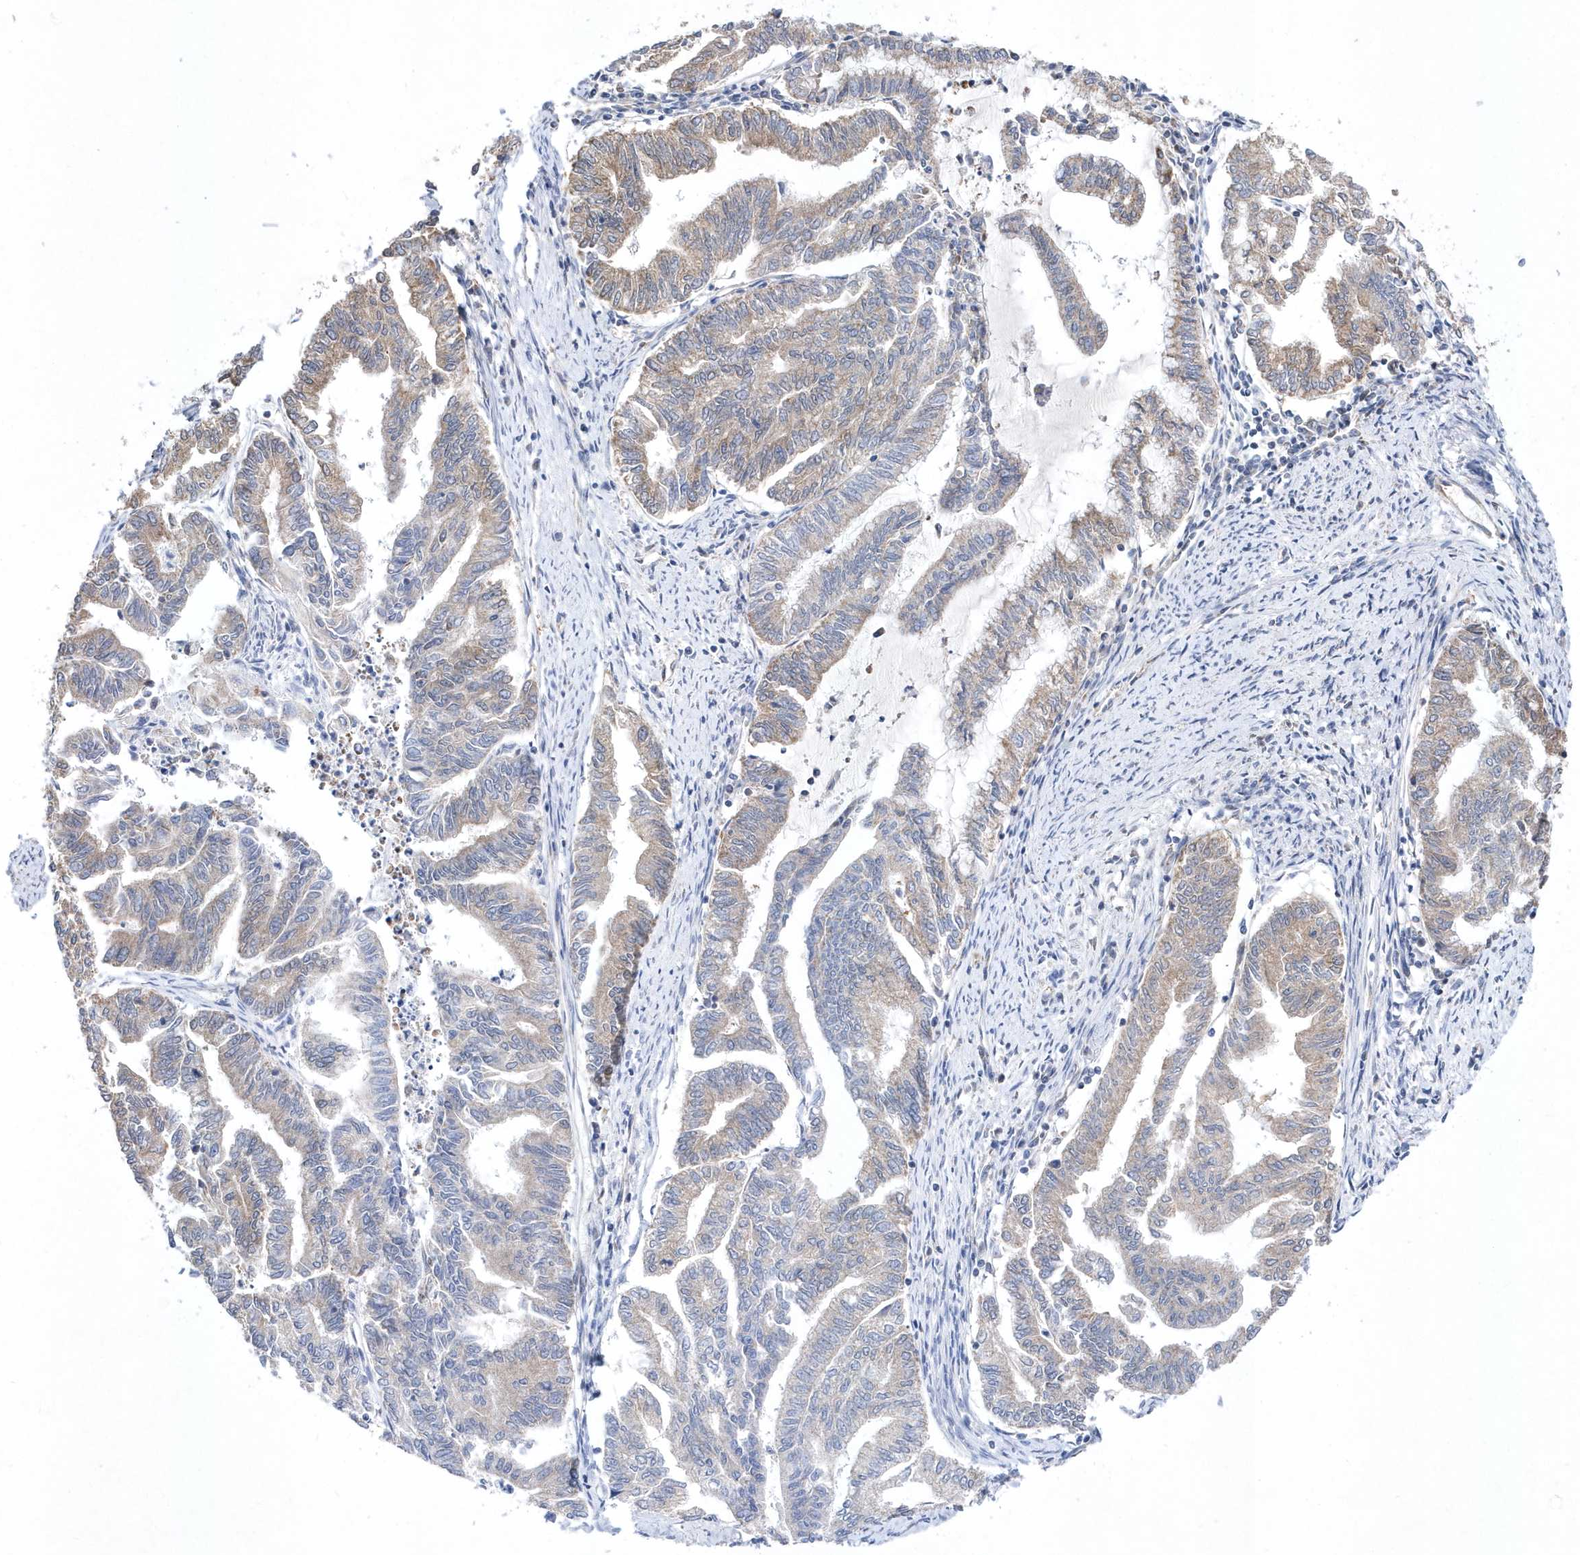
{"staining": {"intensity": "weak", "quantity": "25%-75%", "location": "cytoplasmic/membranous"}, "tissue": "endometrial cancer", "cell_type": "Tumor cells", "image_type": "cancer", "snomed": [{"axis": "morphology", "description": "Adenocarcinoma, NOS"}, {"axis": "topography", "description": "Endometrium"}], "caption": "Endometrial adenocarcinoma stained for a protein (brown) demonstrates weak cytoplasmic/membranous positive positivity in approximately 25%-75% of tumor cells.", "gene": "JKAMP", "patient": {"sex": "female", "age": 79}}